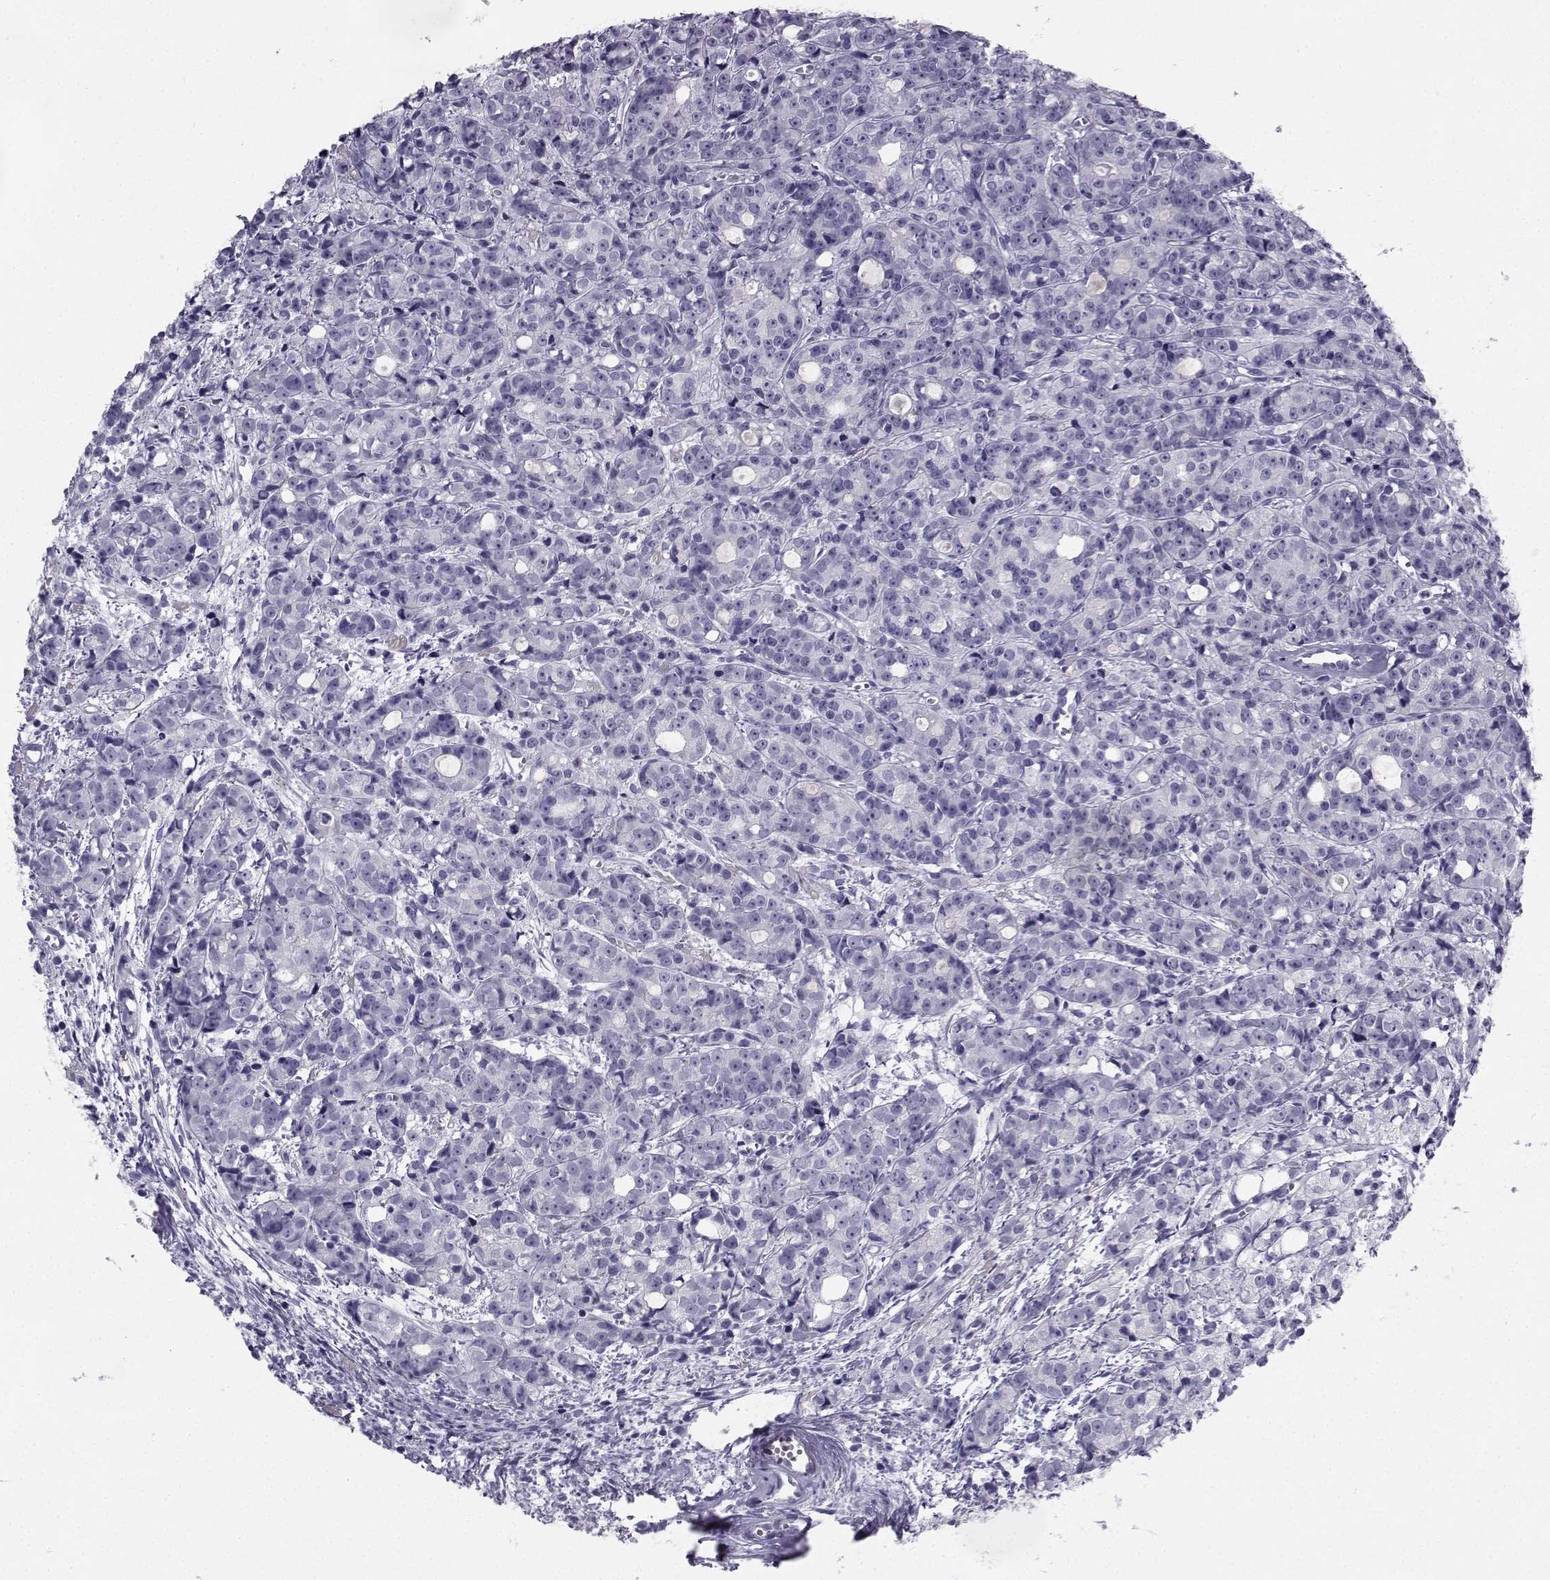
{"staining": {"intensity": "negative", "quantity": "none", "location": "none"}, "tissue": "prostate cancer", "cell_type": "Tumor cells", "image_type": "cancer", "snomed": [{"axis": "morphology", "description": "Adenocarcinoma, Medium grade"}, {"axis": "topography", "description": "Prostate"}], "caption": "DAB (3,3'-diaminobenzidine) immunohistochemical staining of prostate medium-grade adenocarcinoma shows no significant staining in tumor cells.", "gene": "SPANXD", "patient": {"sex": "male", "age": 74}}